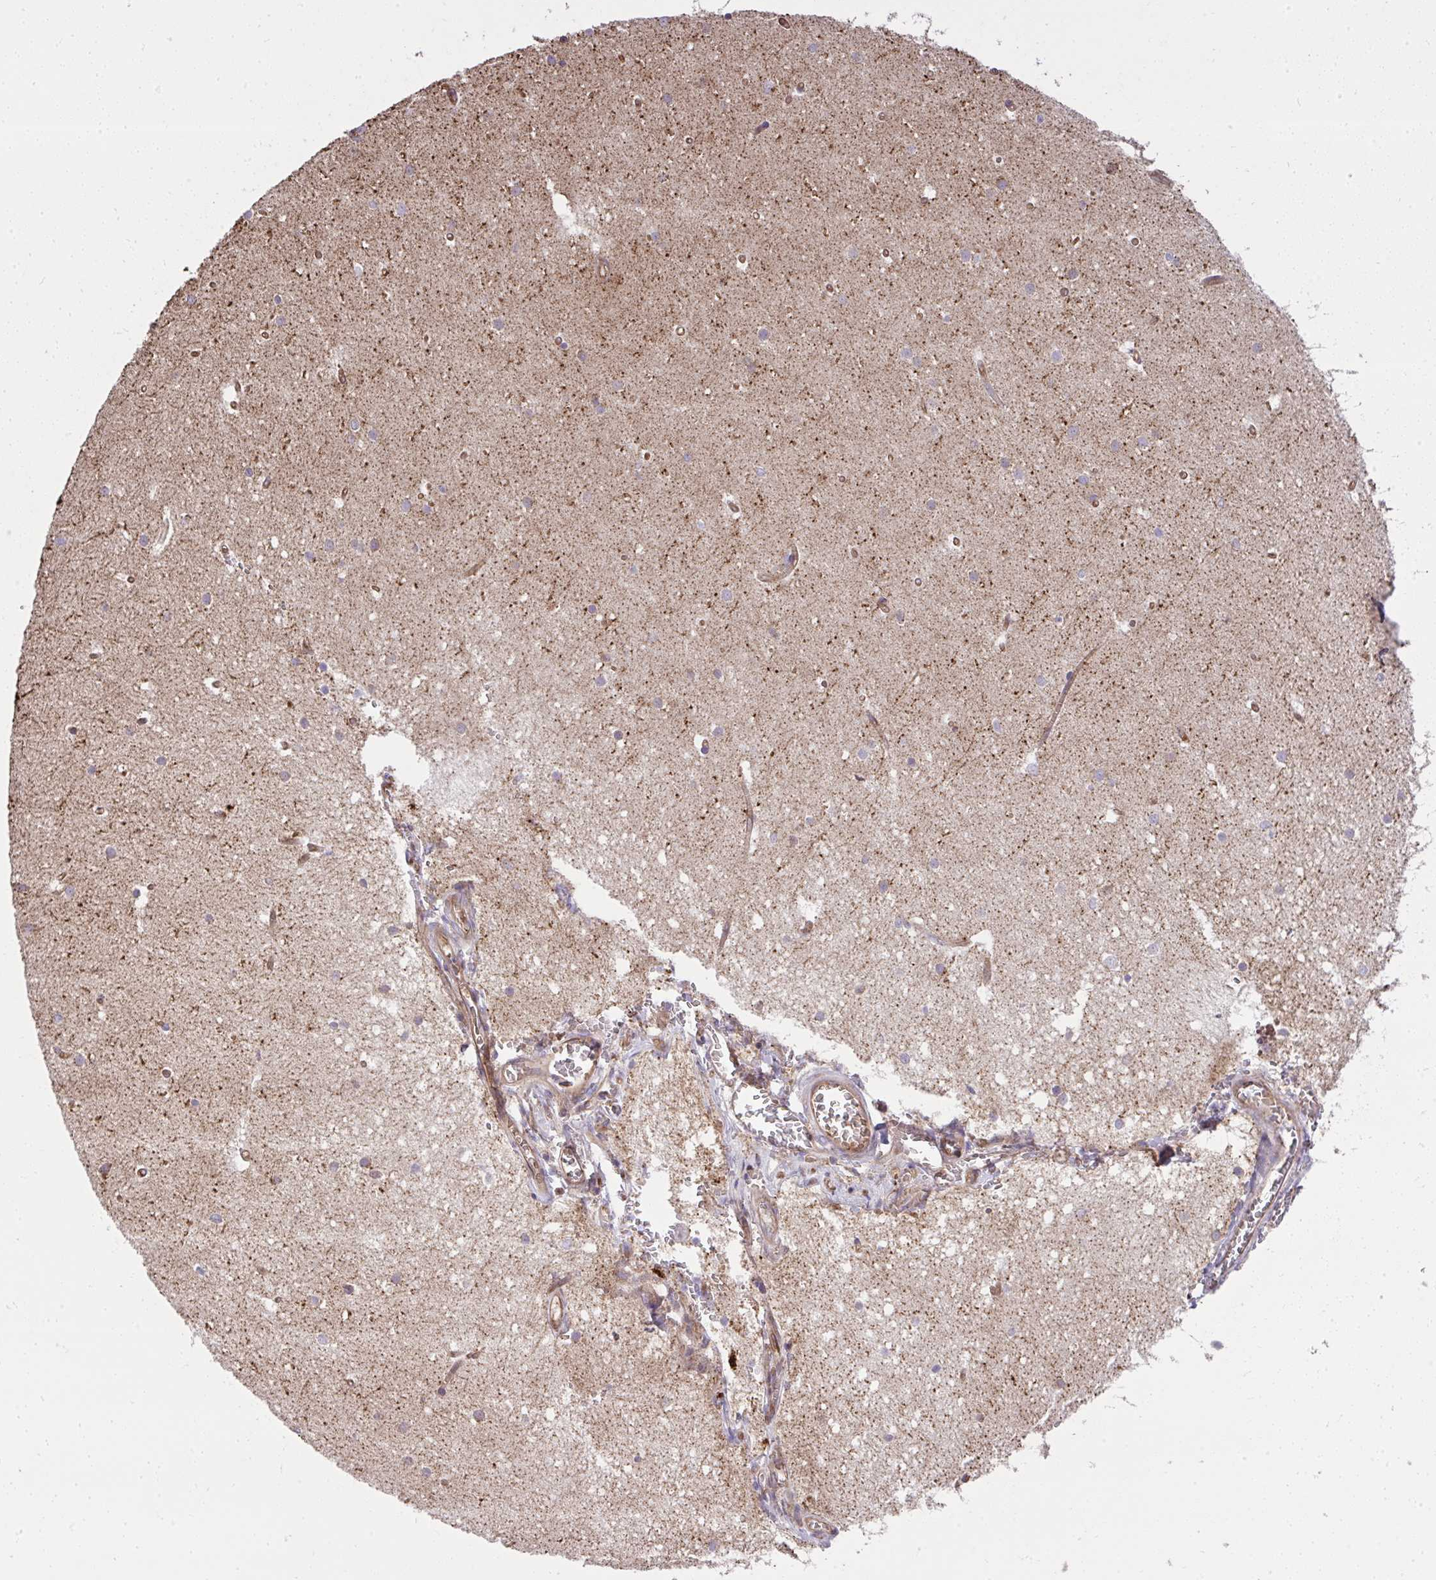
{"staining": {"intensity": "strong", "quantity": ">75%", "location": "cytoplasmic/membranous"}, "tissue": "cerebellum", "cell_type": "Cells in granular layer", "image_type": "normal", "snomed": [{"axis": "morphology", "description": "Normal tissue, NOS"}, {"axis": "topography", "description": "Cerebellum"}], "caption": "IHC of benign human cerebellum demonstrates high levels of strong cytoplasmic/membranous expression in about >75% of cells in granular layer. (DAB = brown stain, brightfield microscopy at high magnification).", "gene": "NMNAT3", "patient": {"sex": "male", "age": 54}}